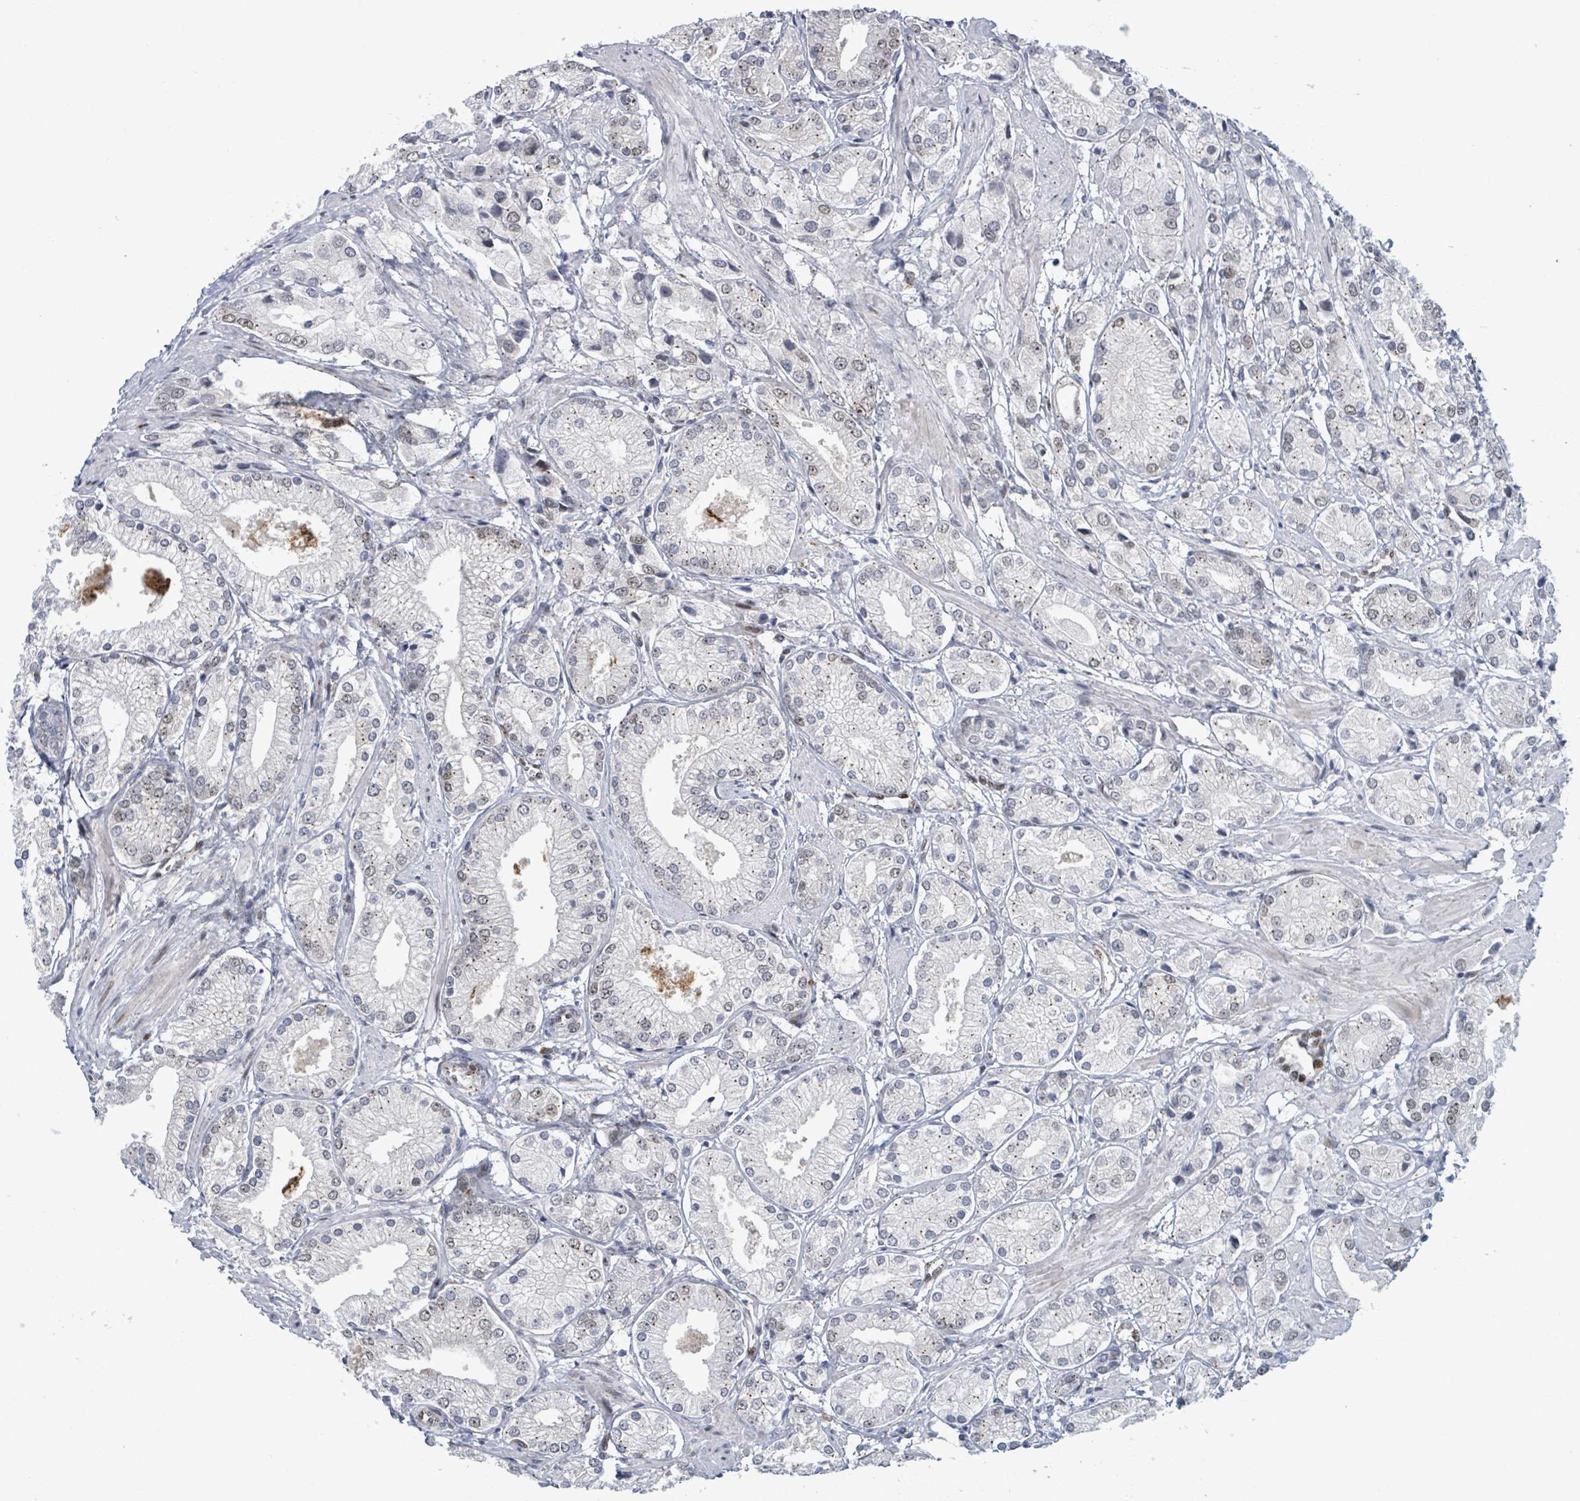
{"staining": {"intensity": "weak", "quantity": "25%-75%", "location": "nuclear"}, "tissue": "prostate cancer", "cell_type": "Tumor cells", "image_type": "cancer", "snomed": [{"axis": "morphology", "description": "Adenocarcinoma, High grade"}, {"axis": "topography", "description": "Prostate and seminal vesicle, NOS"}], "caption": "Tumor cells show weak nuclear expression in approximately 25%-75% of cells in prostate cancer.", "gene": "TUSC1", "patient": {"sex": "male", "age": 64}}